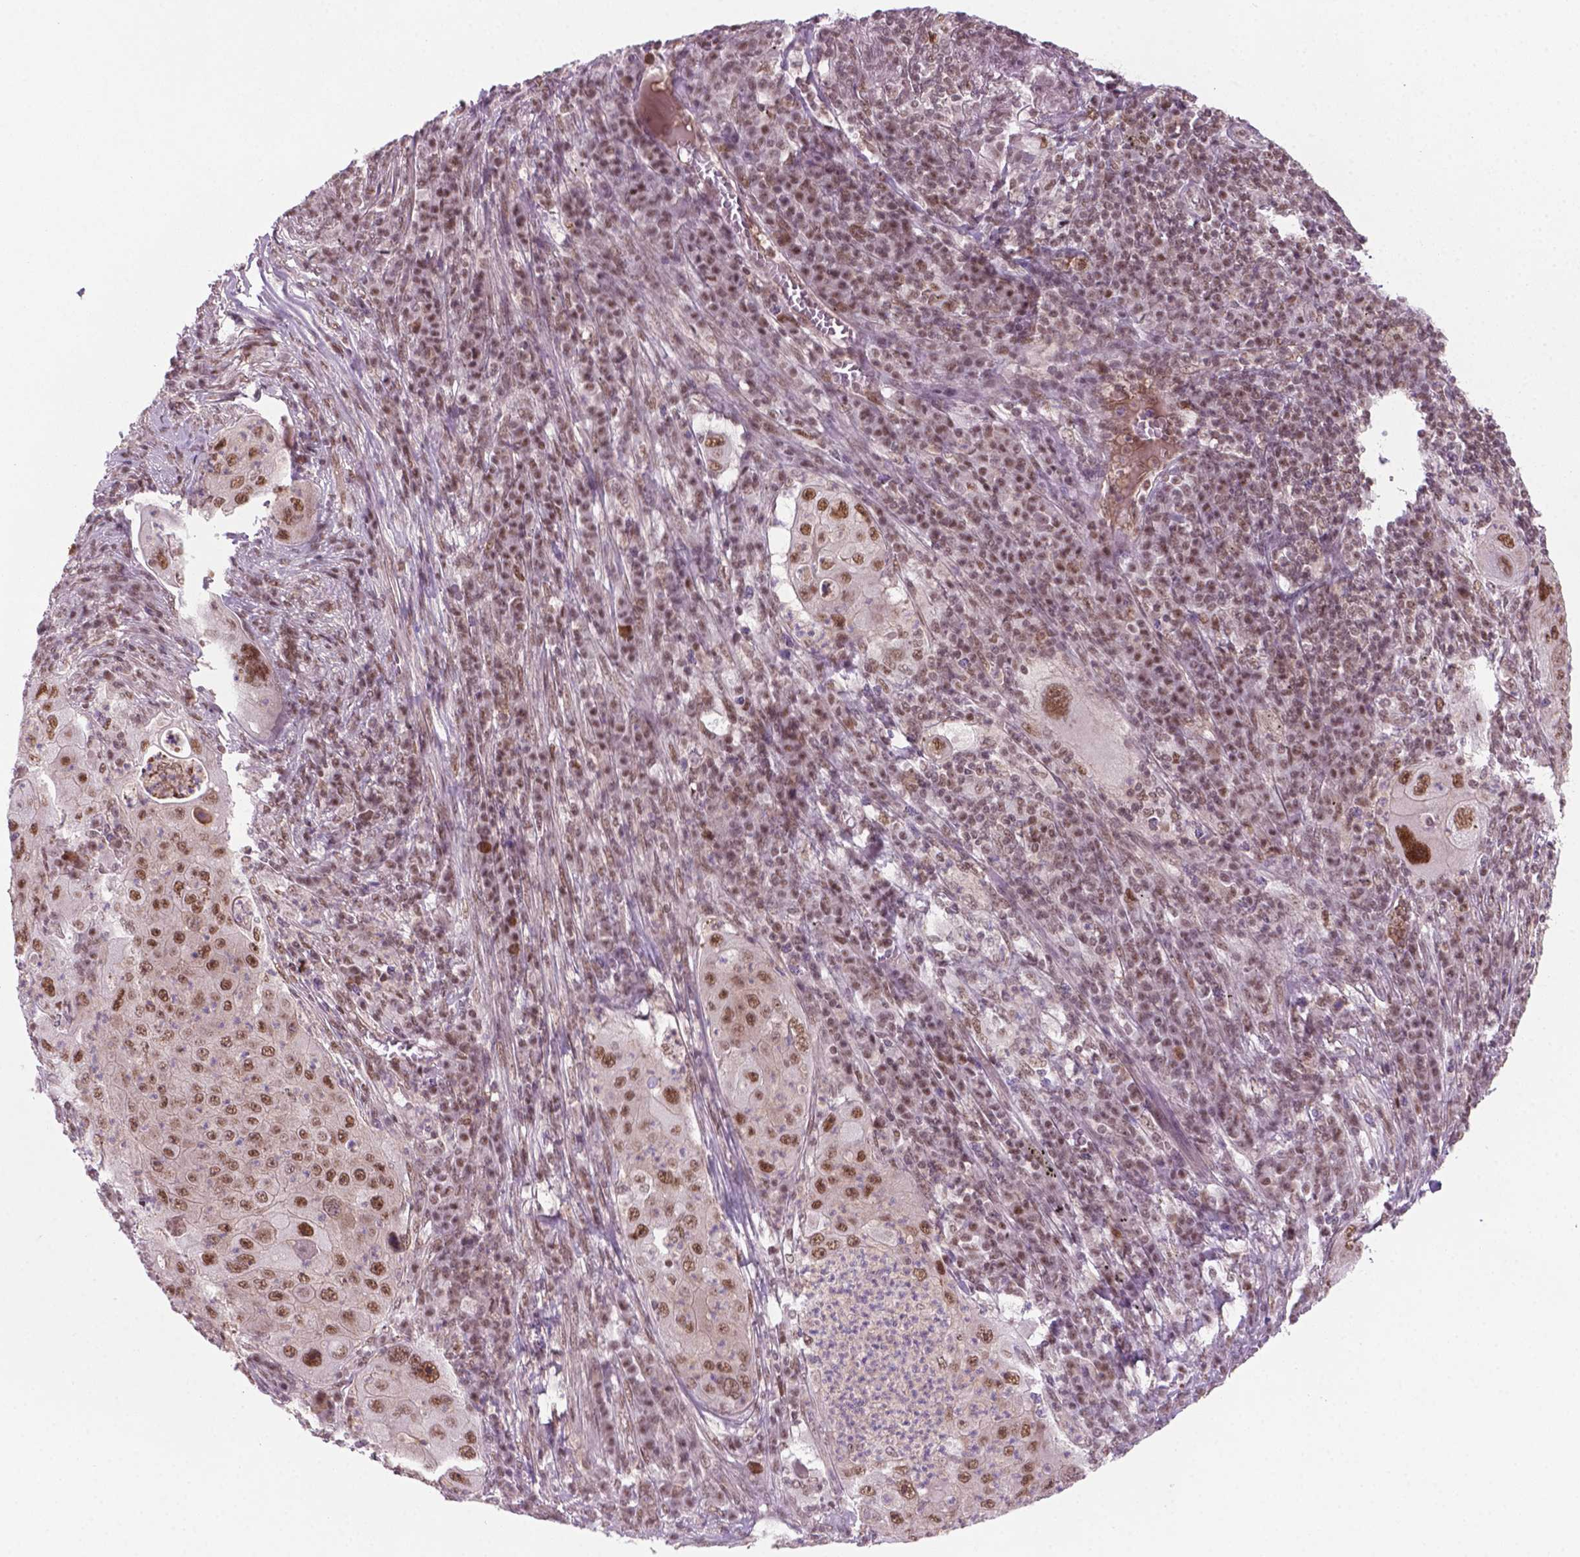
{"staining": {"intensity": "strong", "quantity": "25%-75%", "location": "nuclear"}, "tissue": "lung cancer", "cell_type": "Tumor cells", "image_type": "cancer", "snomed": [{"axis": "morphology", "description": "Squamous cell carcinoma, NOS"}, {"axis": "topography", "description": "Lung"}], "caption": "Tumor cells reveal strong nuclear expression in about 25%-75% of cells in lung squamous cell carcinoma.", "gene": "PHAX", "patient": {"sex": "female", "age": 59}}